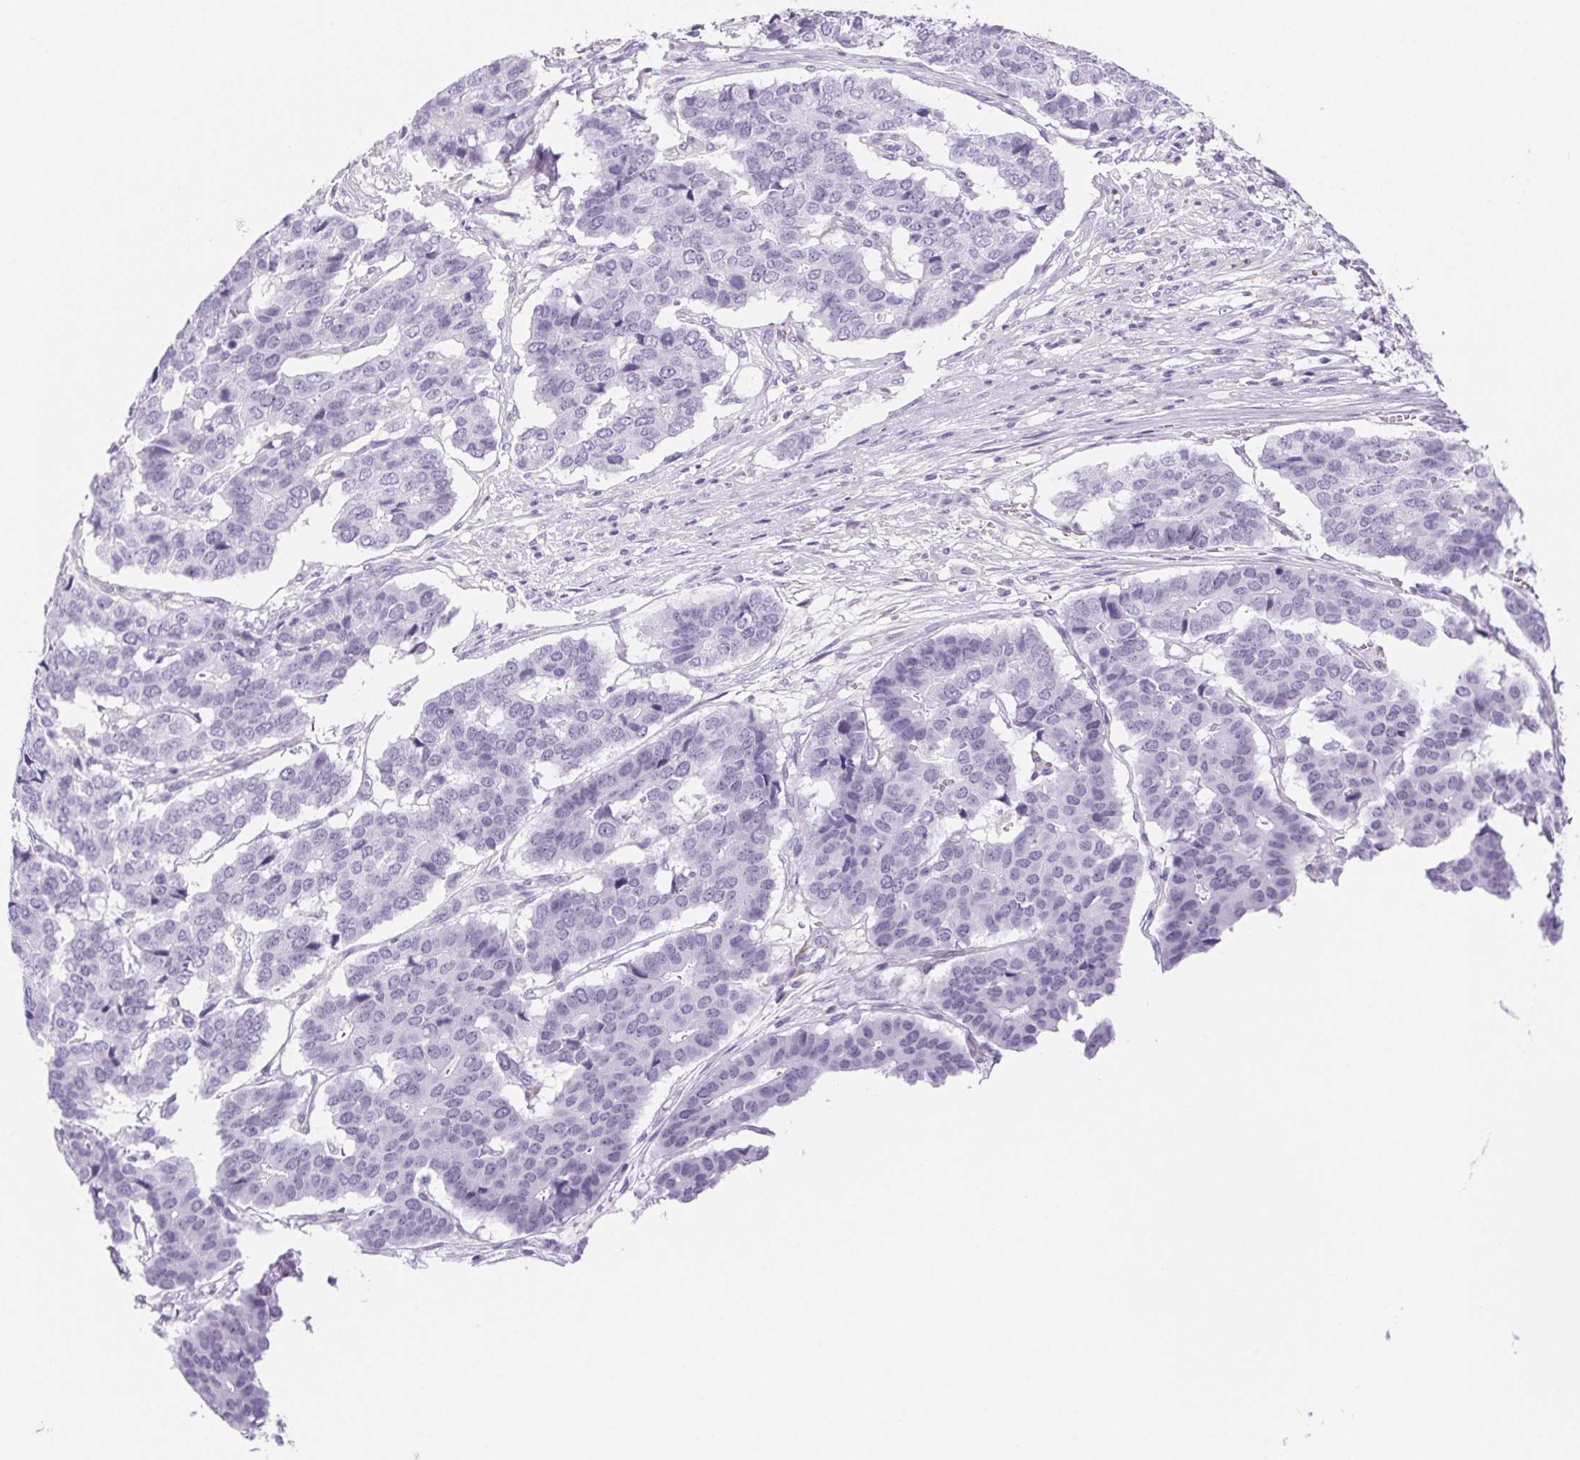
{"staining": {"intensity": "negative", "quantity": "none", "location": "none"}, "tissue": "pancreatic cancer", "cell_type": "Tumor cells", "image_type": "cancer", "snomed": [{"axis": "morphology", "description": "Adenocarcinoma, NOS"}, {"axis": "topography", "description": "Pancreas"}], "caption": "Immunohistochemistry micrograph of neoplastic tissue: adenocarcinoma (pancreatic) stained with DAB shows no significant protein expression in tumor cells.", "gene": "CYP21A2", "patient": {"sex": "male", "age": 50}}